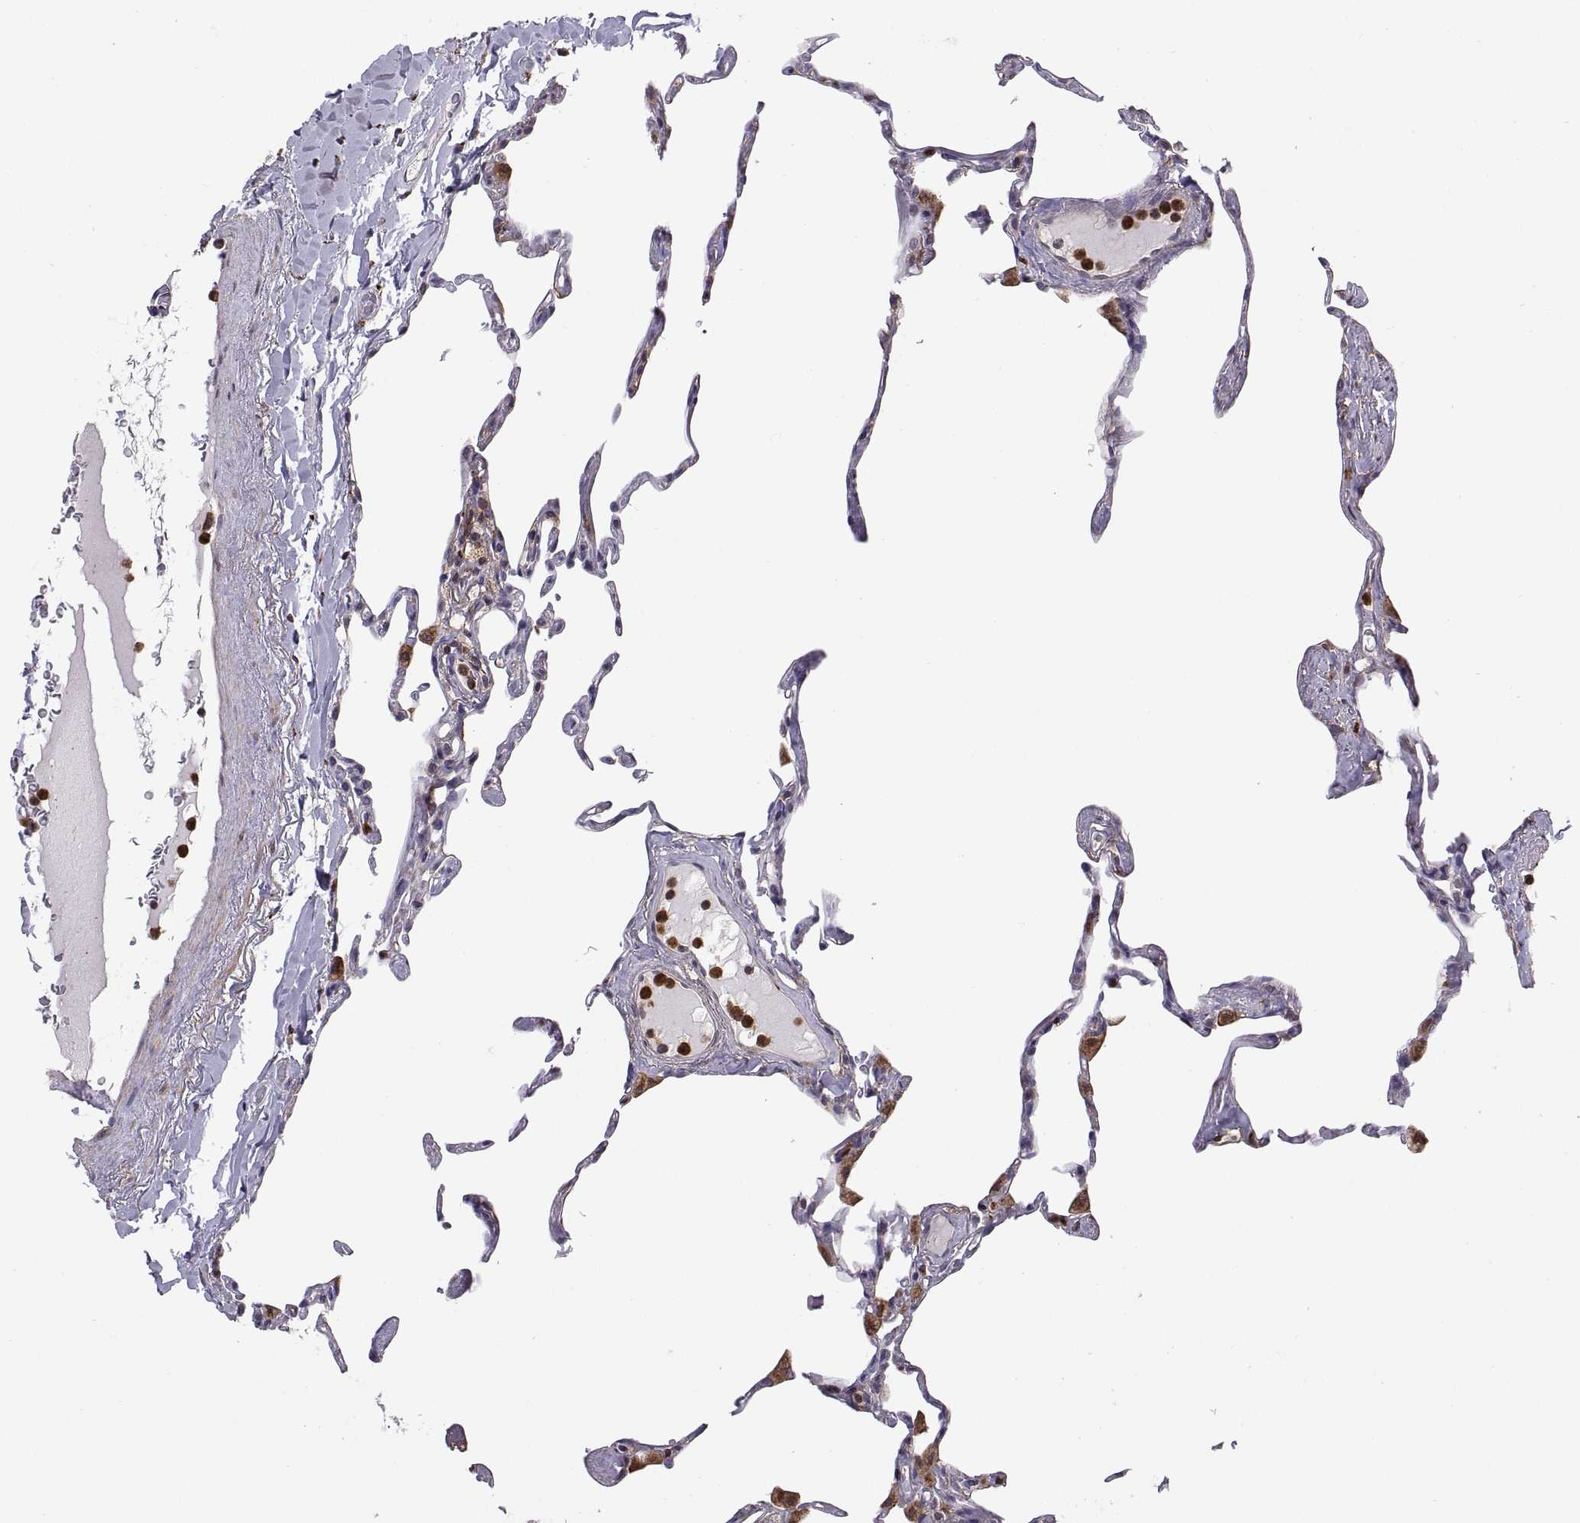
{"staining": {"intensity": "negative", "quantity": "none", "location": "none"}, "tissue": "lung", "cell_type": "Alveolar cells", "image_type": "normal", "snomed": [{"axis": "morphology", "description": "Normal tissue, NOS"}, {"axis": "topography", "description": "Lung"}], "caption": "Photomicrograph shows no protein staining in alveolar cells of benign lung.", "gene": "ACAP1", "patient": {"sex": "male", "age": 65}}